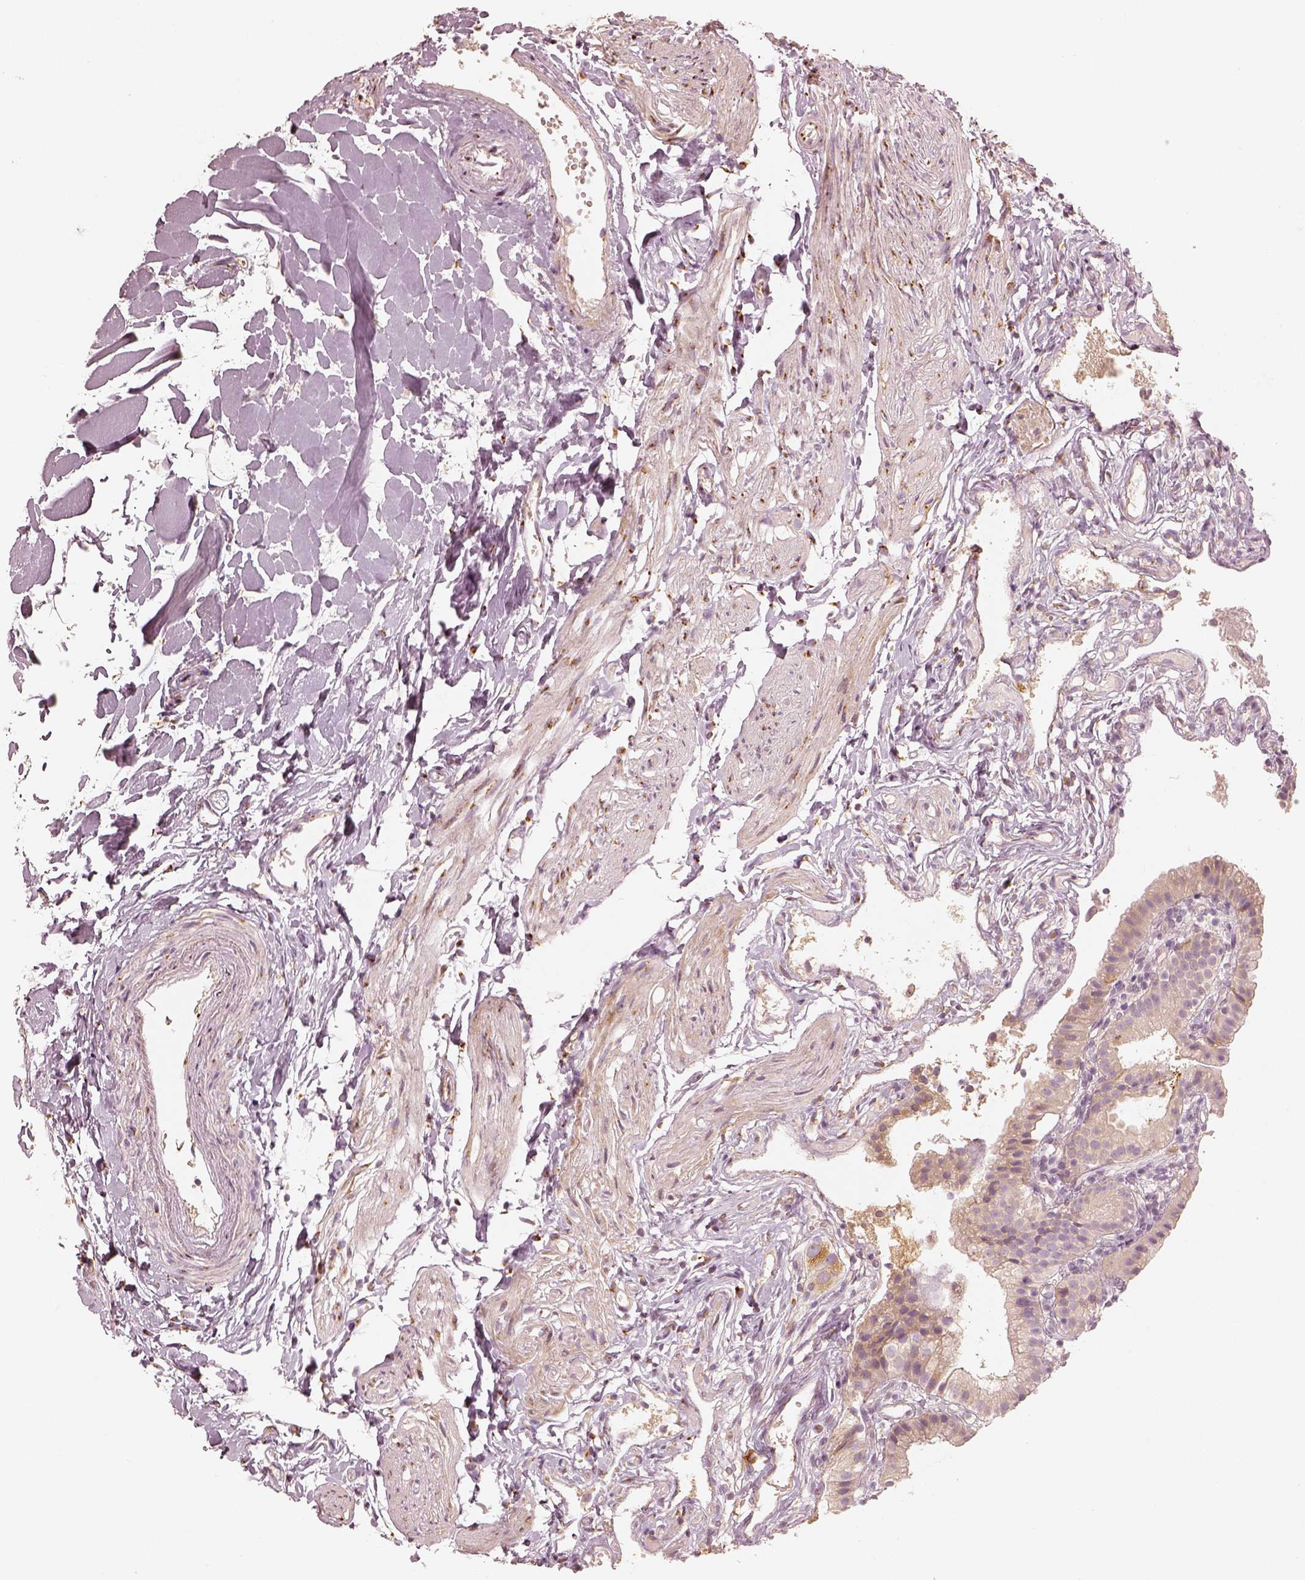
{"staining": {"intensity": "moderate", "quantity": ">75%", "location": "cytoplasmic/membranous"}, "tissue": "gallbladder", "cell_type": "Glandular cells", "image_type": "normal", "snomed": [{"axis": "morphology", "description": "Normal tissue, NOS"}, {"axis": "topography", "description": "Gallbladder"}], "caption": "Moderate cytoplasmic/membranous positivity is appreciated in about >75% of glandular cells in benign gallbladder. Using DAB (brown) and hematoxylin (blue) stains, captured at high magnification using brightfield microscopy.", "gene": "GORASP2", "patient": {"sex": "female", "age": 47}}